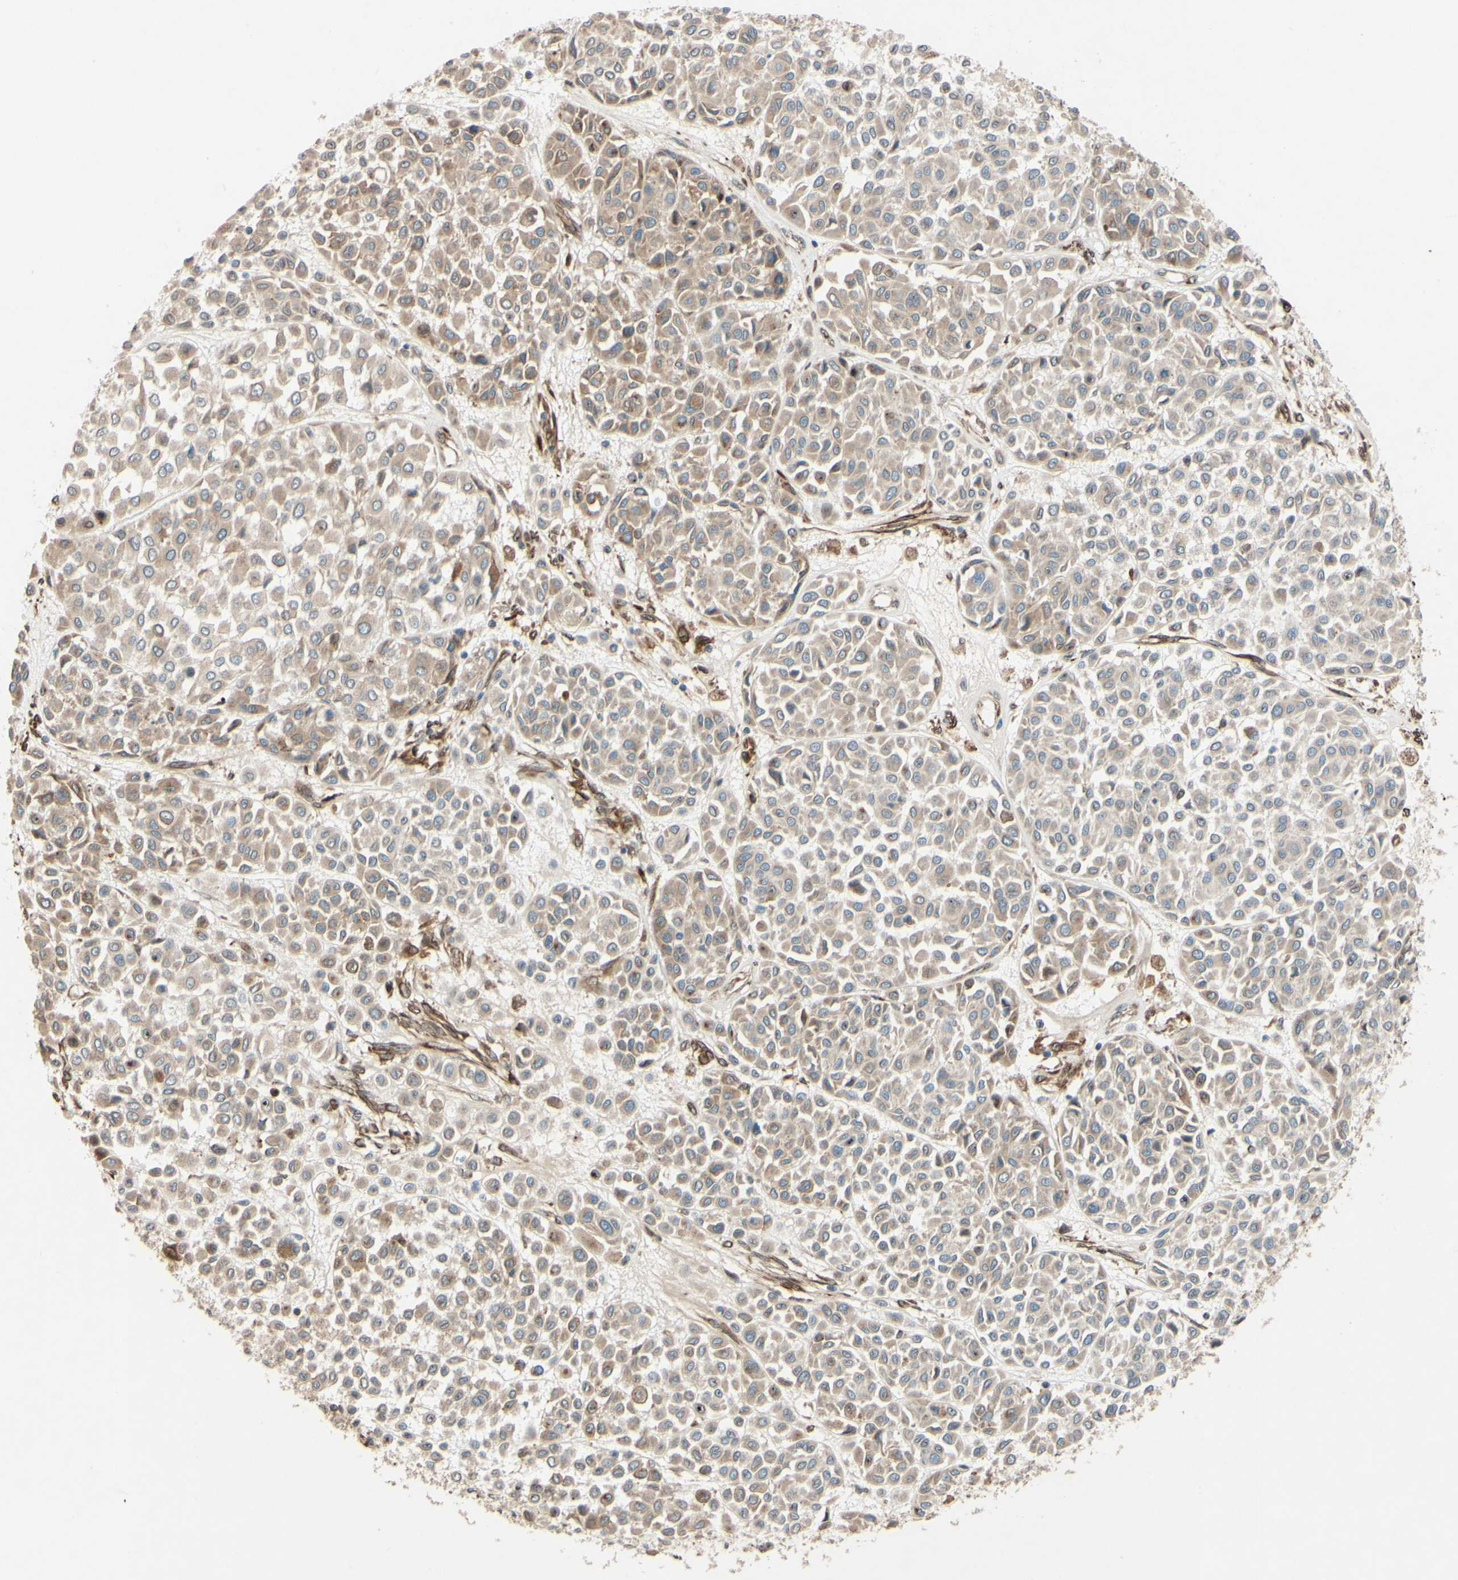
{"staining": {"intensity": "weak", "quantity": ">75%", "location": "cytoplasmic/membranous,nuclear"}, "tissue": "melanoma", "cell_type": "Tumor cells", "image_type": "cancer", "snomed": [{"axis": "morphology", "description": "Malignant melanoma, Metastatic site"}, {"axis": "topography", "description": "Soft tissue"}], "caption": "The immunohistochemical stain labels weak cytoplasmic/membranous and nuclear staining in tumor cells of melanoma tissue.", "gene": "PTPRU", "patient": {"sex": "male", "age": 41}}